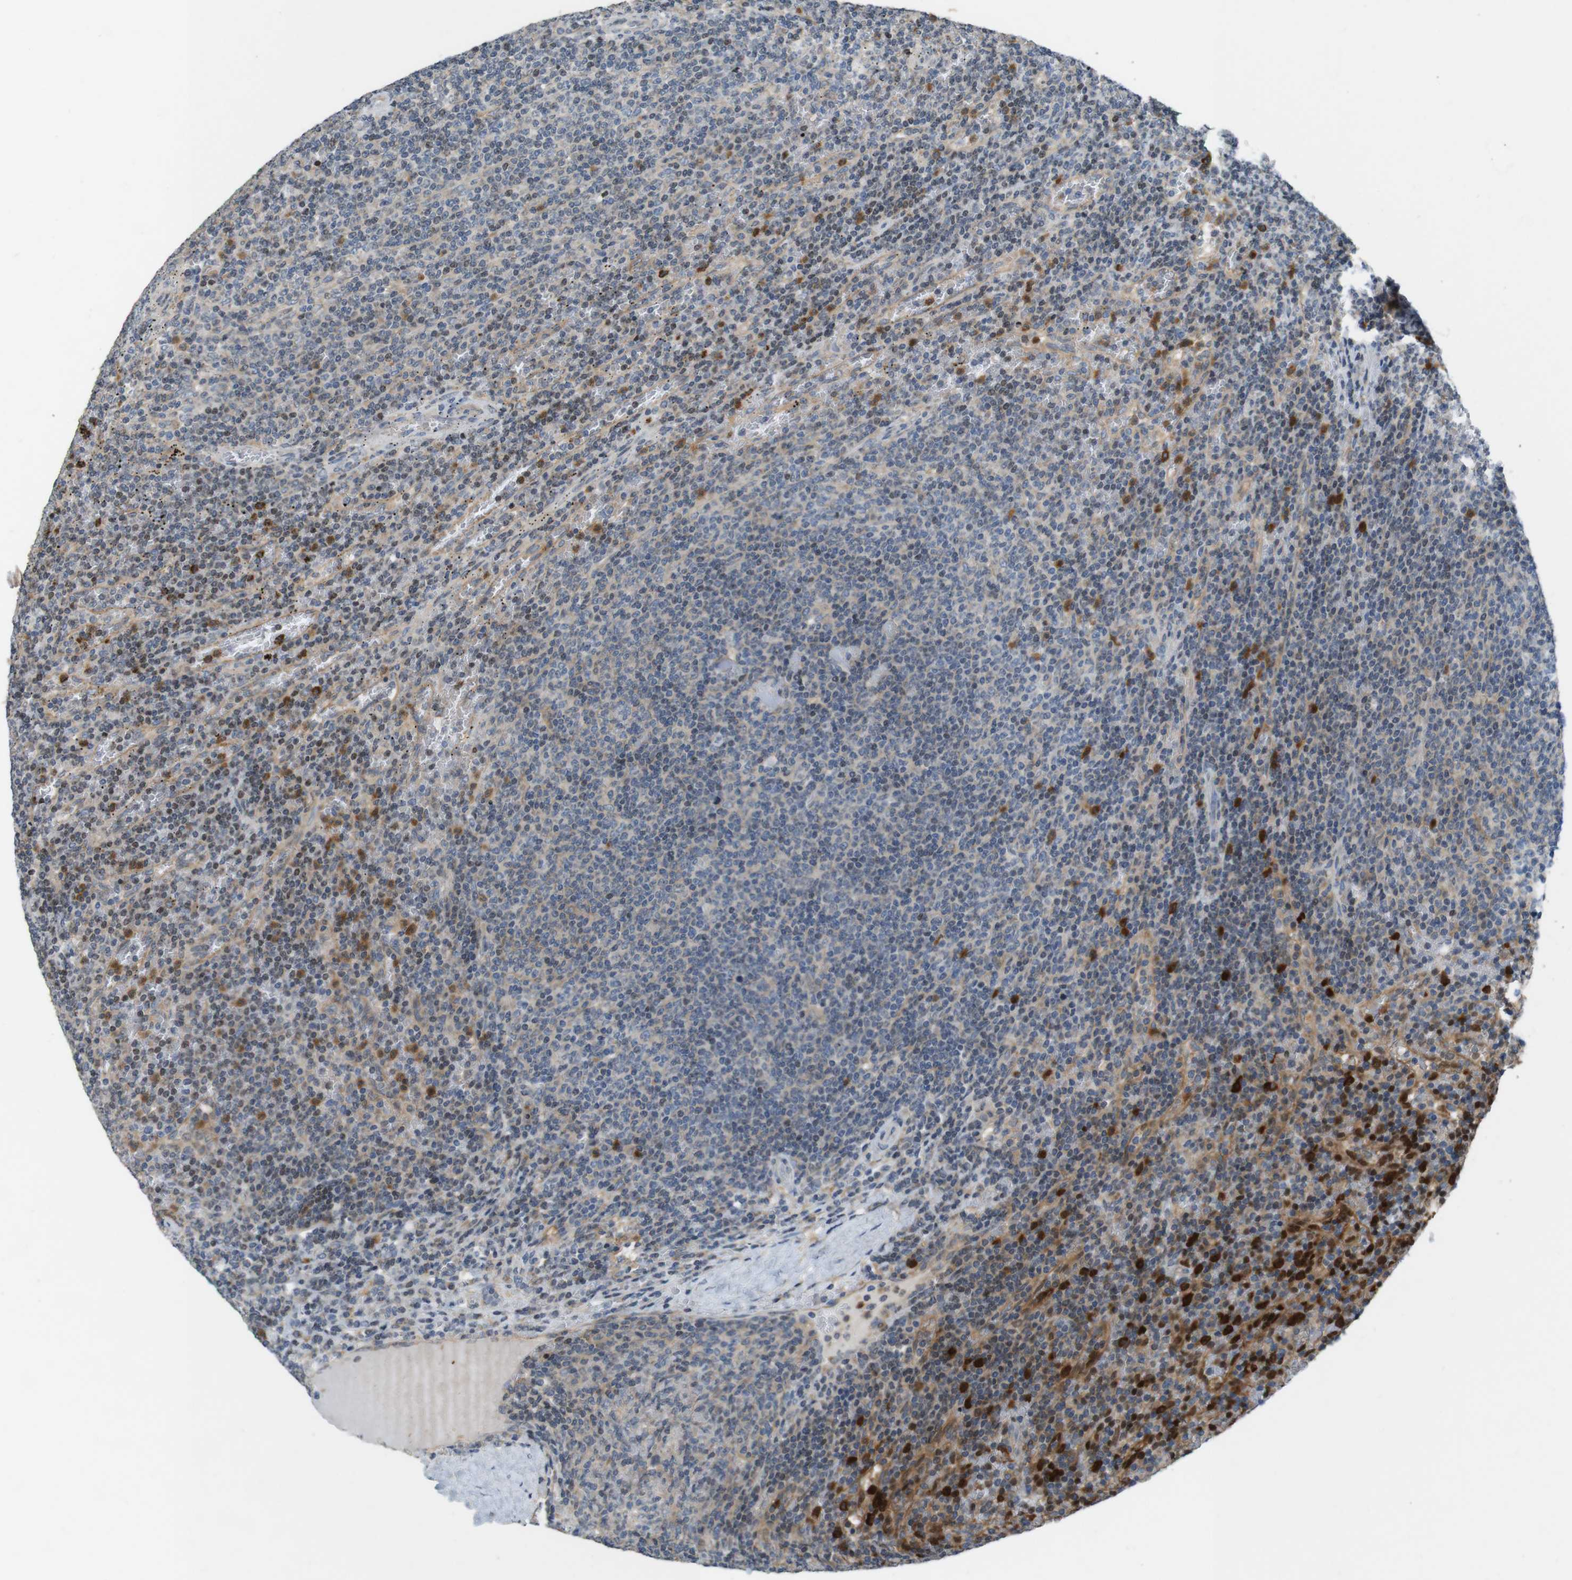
{"staining": {"intensity": "weak", "quantity": "<25%", "location": "cytoplasmic/membranous"}, "tissue": "lymphoma", "cell_type": "Tumor cells", "image_type": "cancer", "snomed": [{"axis": "morphology", "description": "Malignant lymphoma, non-Hodgkin's type, Low grade"}, {"axis": "topography", "description": "Spleen"}], "caption": "Malignant lymphoma, non-Hodgkin's type (low-grade) was stained to show a protein in brown. There is no significant staining in tumor cells.", "gene": "PCDH10", "patient": {"sex": "female", "age": 50}}